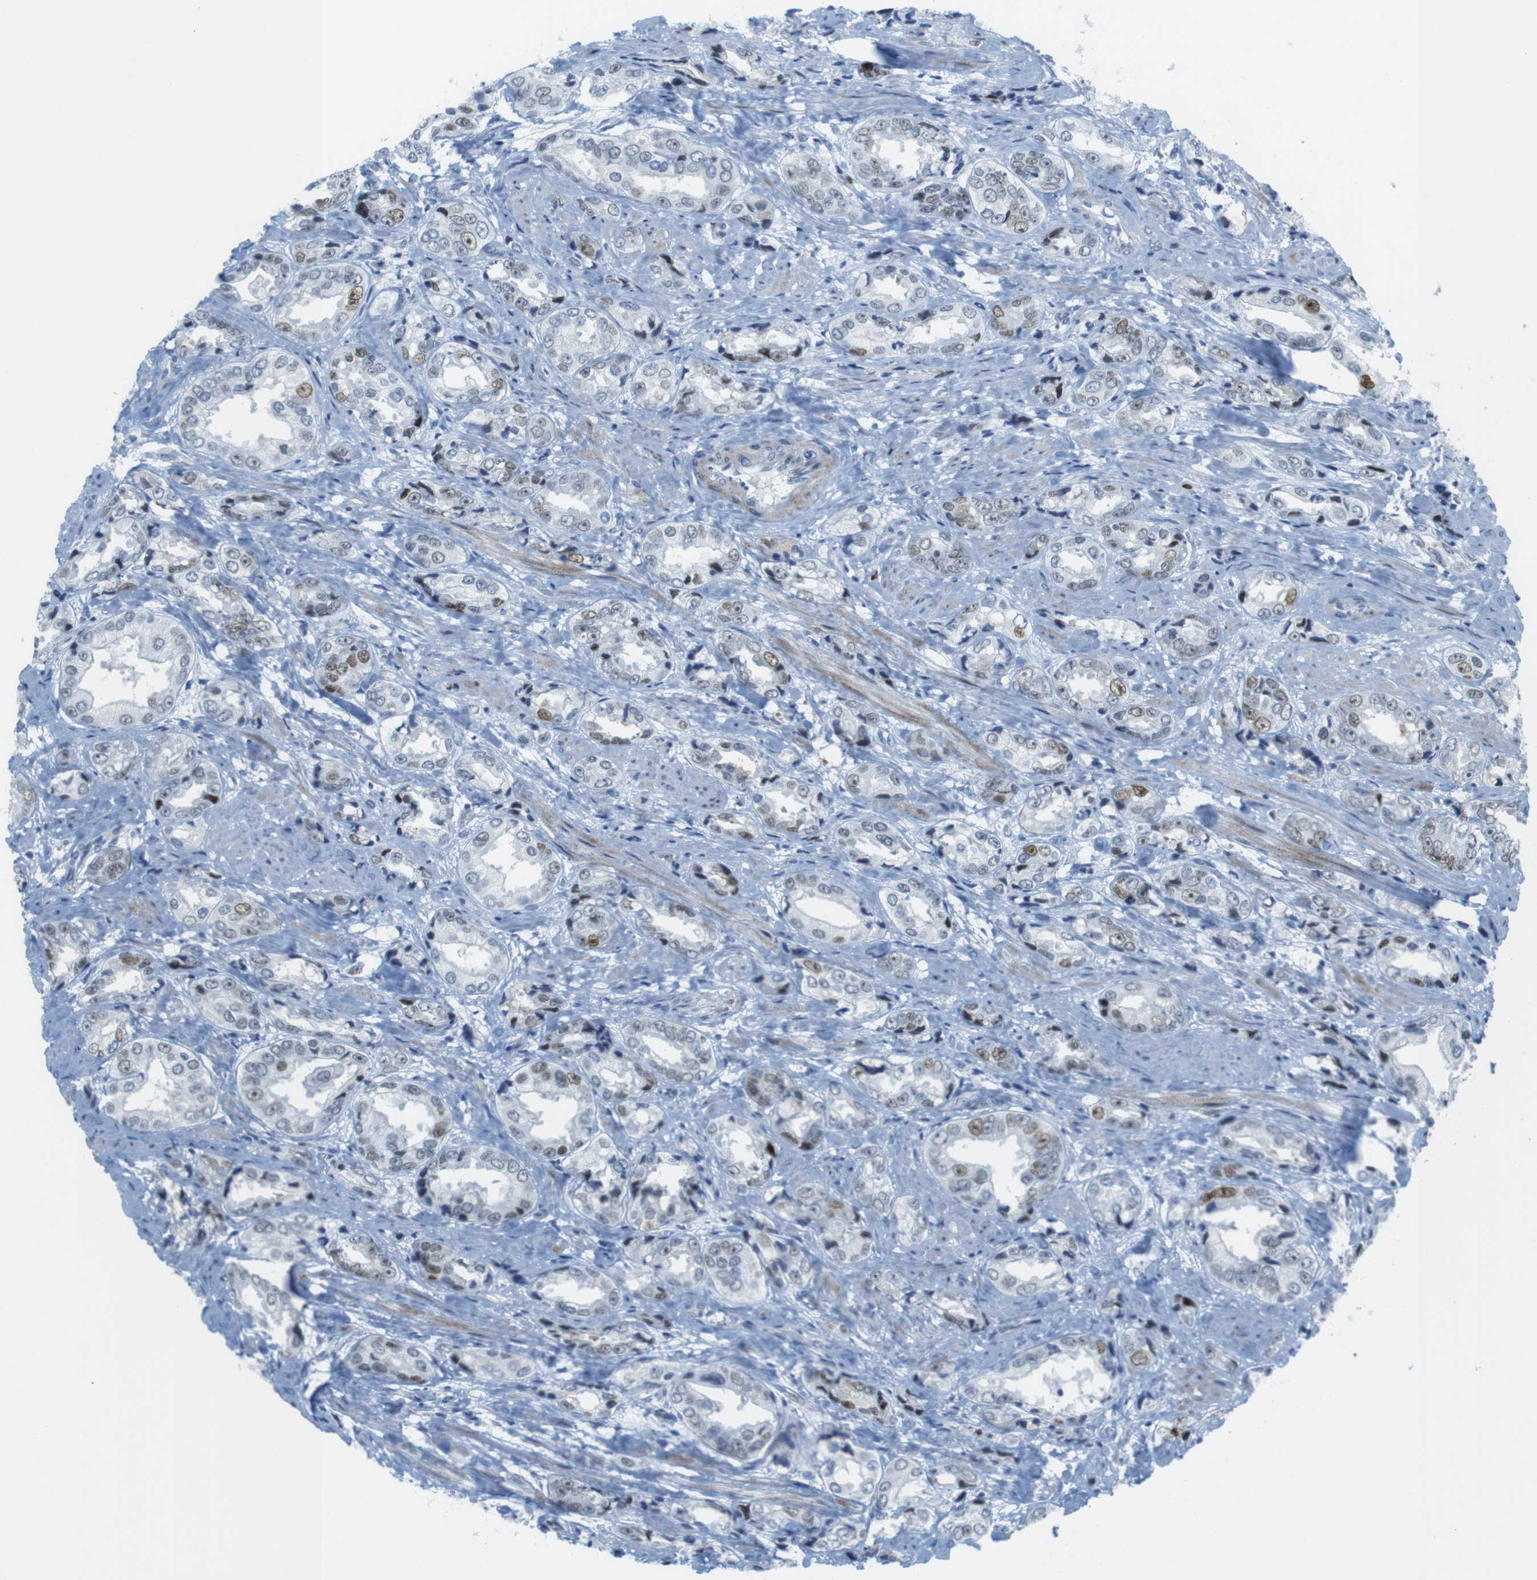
{"staining": {"intensity": "moderate", "quantity": "<25%", "location": "nuclear"}, "tissue": "prostate cancer", "cell_type": "Tumor cells", "image_type": "cancer", "snomed": [{"axis": "morphology", "description": "Adenocarcinoma, High grade"}, {"axis": "topography", "description": "Prostate"}], "caption": "There is low levels of moderate nuclear expression in tumor cells of prostate cancer, as demonstrated by immunohistochemical staining (brown color).", "gene": "CHAF1A", "patient": {"sex": "male", "age": 61}}